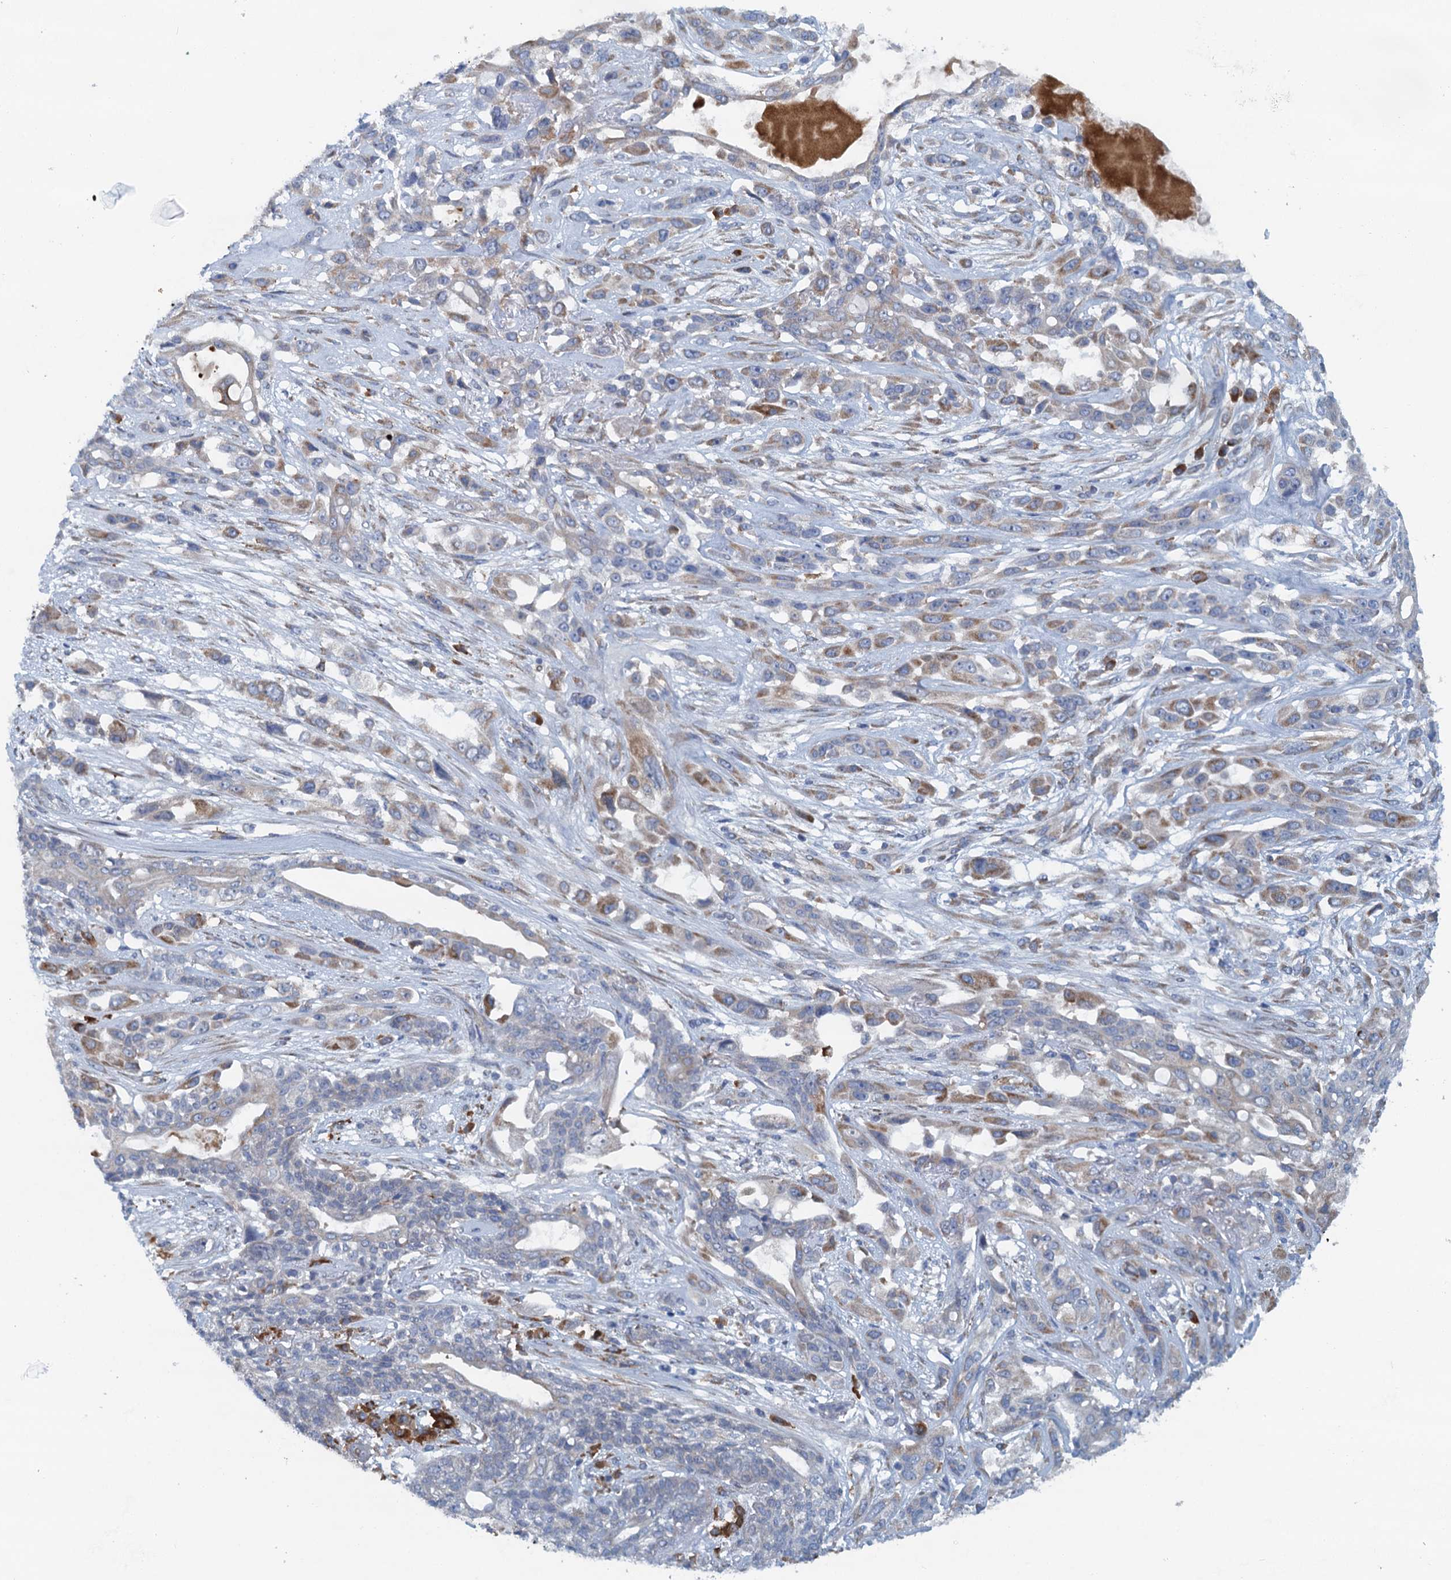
{"staining": {"intensity": "moderate", "quantity": "25%-75%", "location": "cytoplasmic/membranous"}, "tissue": "lung cancer", "cell_type": "Tumor cells", "image_type": "cancer", "snomed": [{"axis": "morphology", "description": "Squamous cell carcinoma, NOS"}, {"axis": "topography", "description": "Lung"}], "caption": "Protein expression analysis of human lung squamous cell carcinoma reveals moderate cytoplasmic/membranous positivity in about 25%-75% of tumor cells. (Brightfield microscopy of DAB IHC at high magnification).", "gene": "MYDGF", "patient": {"sex": "female", "age": 70}}